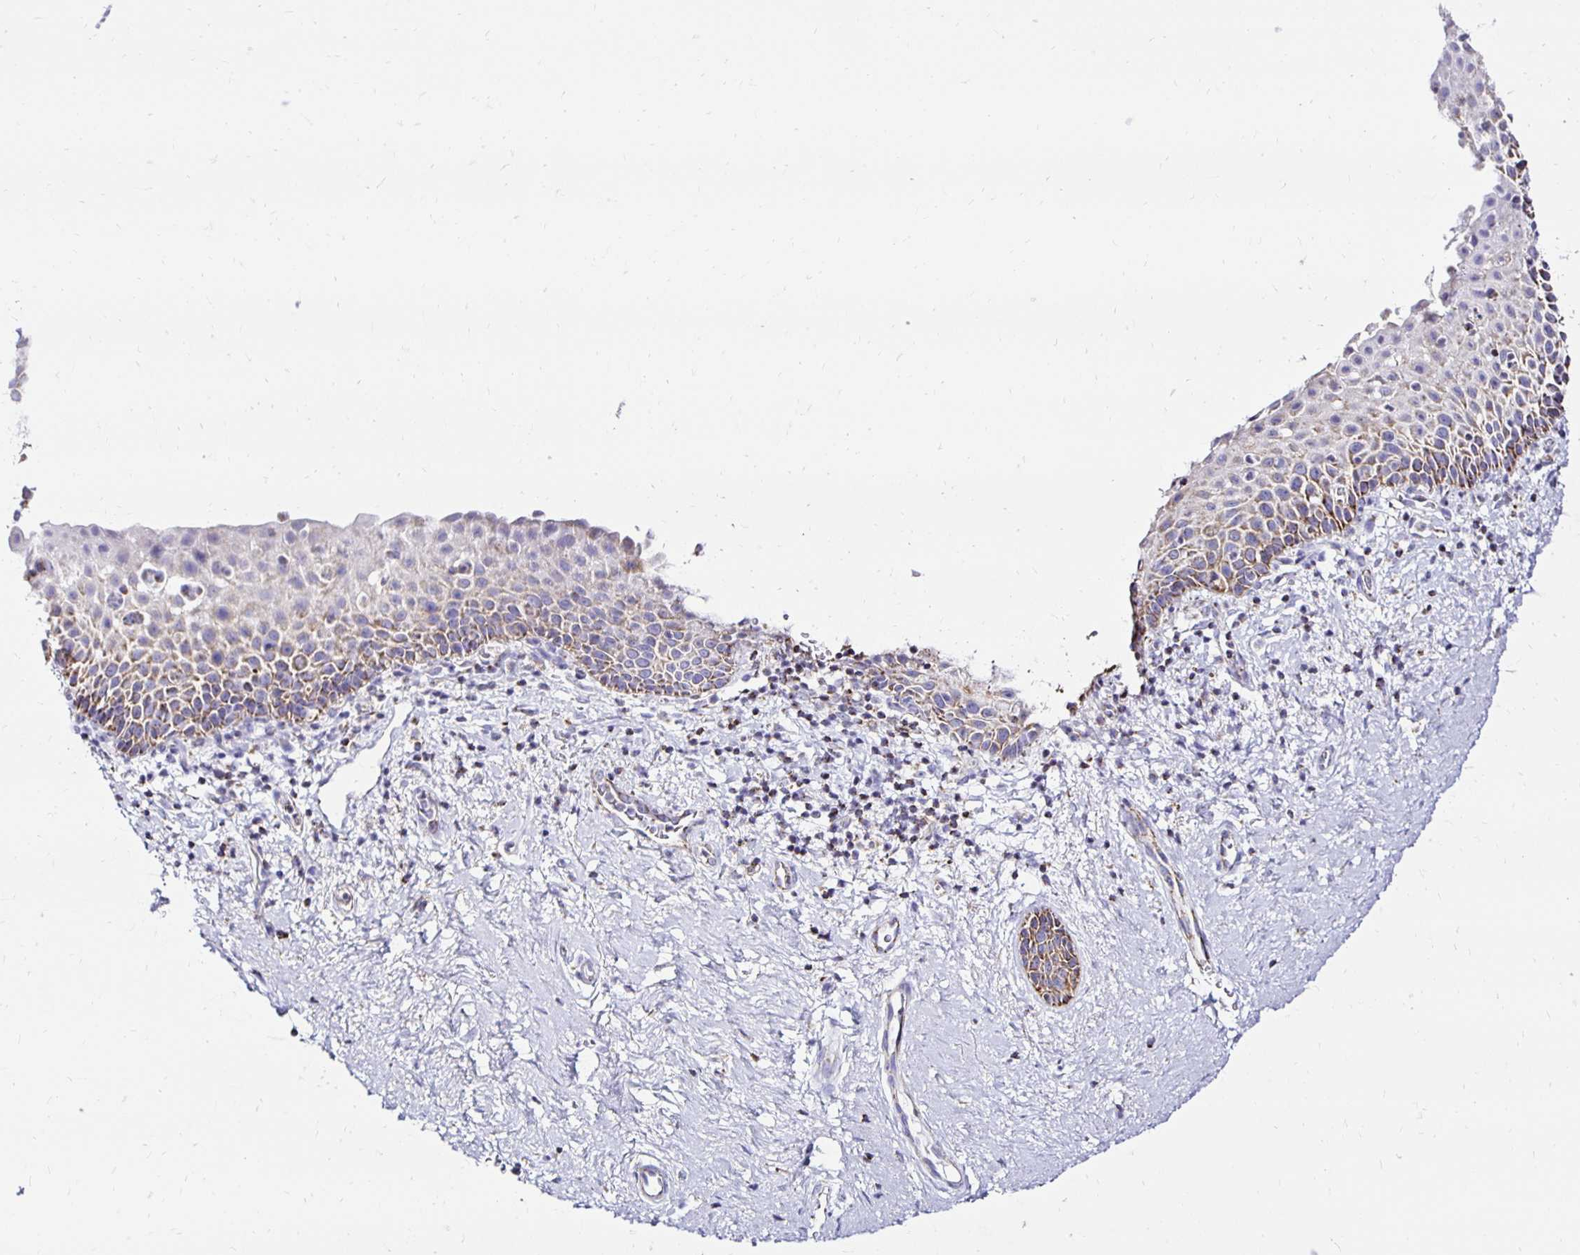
{"staining": {"intensity": "moderate", "quantity": "25%-75%", "location": "cytoplasmic/membranous"}, "tissue": "vagina", "cell_type": "Squamous epithelial cells", "image_type": "normal", "snomed": [{"axis": "morphology", "description": "Normal tissue, NOS"}, {"axis": "topography", "description": "Vagina"}], "caption": "A medium amount of moderate cytoplasmic/membranous staining is identified in approximately 25%-75% of squamous epithelial cells in unremarkable vagina.", "gene": "PLAAT2", "patient": {"sex": "female", "age": 61}}